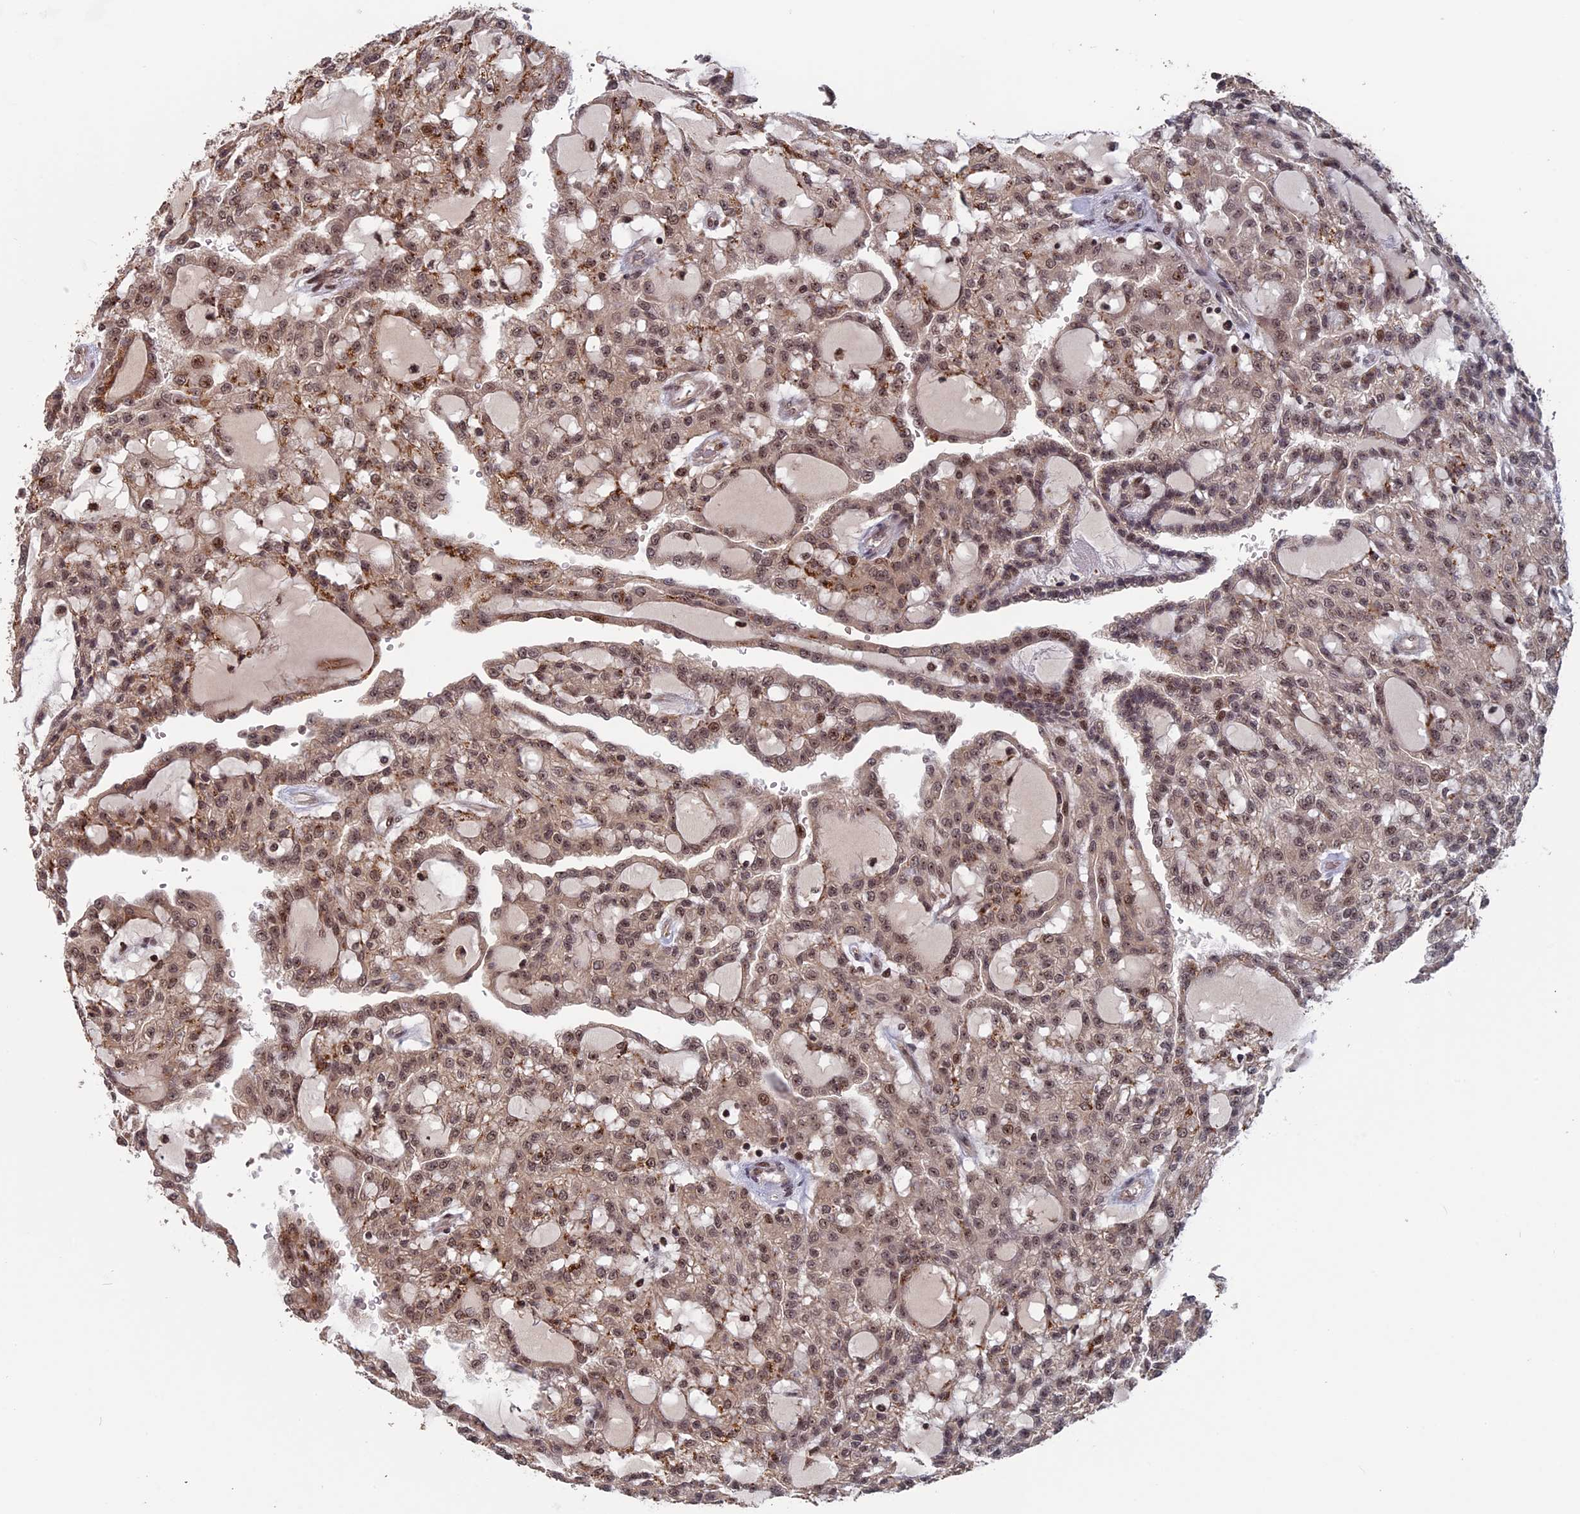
{"staining": {"intensity": "weak", "quantity": ">75%", "location": "cytoplasmic/membranous,nuclear"}, "tissue": "renal cancer", "cell_type": "Tumor cells", "image_type": "cancer", "snomed": [{"axis": "morphology", "description": "Adenocarcinoma, NOS"}, {"axis": "topography", "description": "Kidney"}], "caption": "About >75% of tumor cells in human adenocarcinoma (renal) reveal weak cytoplasmic/membranous and nuclear protein expression as visualized by brown immunohistochemical staining.", "gene": "CACTIN", "patient": {"sex": "male", "age": 63}}